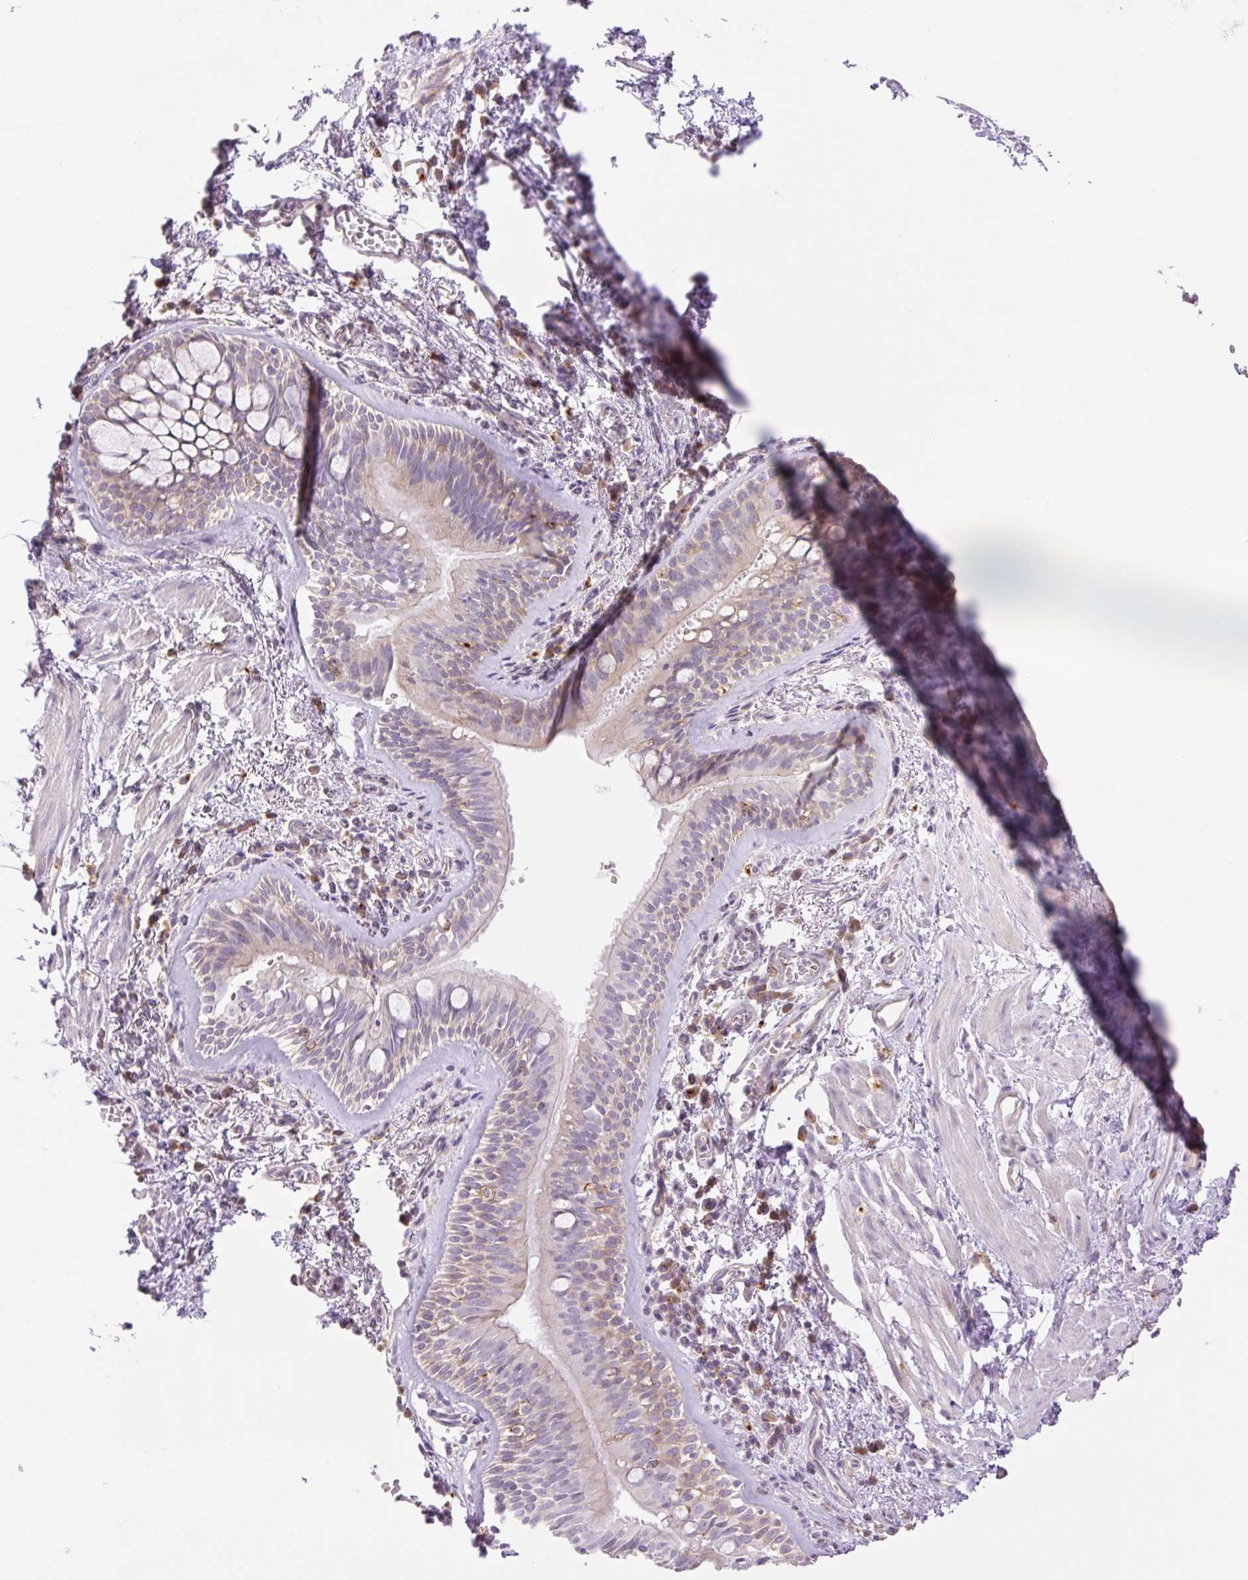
{"staining": {"intensity": "weak", "quantity": "25%-75%", "location": "cytoplasmic/membranous"}, "tissue": "bronchus", "cell_type": "Respiratory epithelial cells", "image_type": "normal", "snomed": [{"axis": "morphology", "description": "Normal tissue, NOS"}, {"axis": "topography", "description": "Cartilage tissue"}, {"axis": "topography", "description": "Bronchus"}], "caption": "Bronchus stained for a protein shows weak cytoplasmic/membranous positivity in respiratory epithelial cells. (Brightfield microscopy of DAB IHC at high magnification).", "gene": "GRID2", "patient": {"sex": "male", "age": 78}}